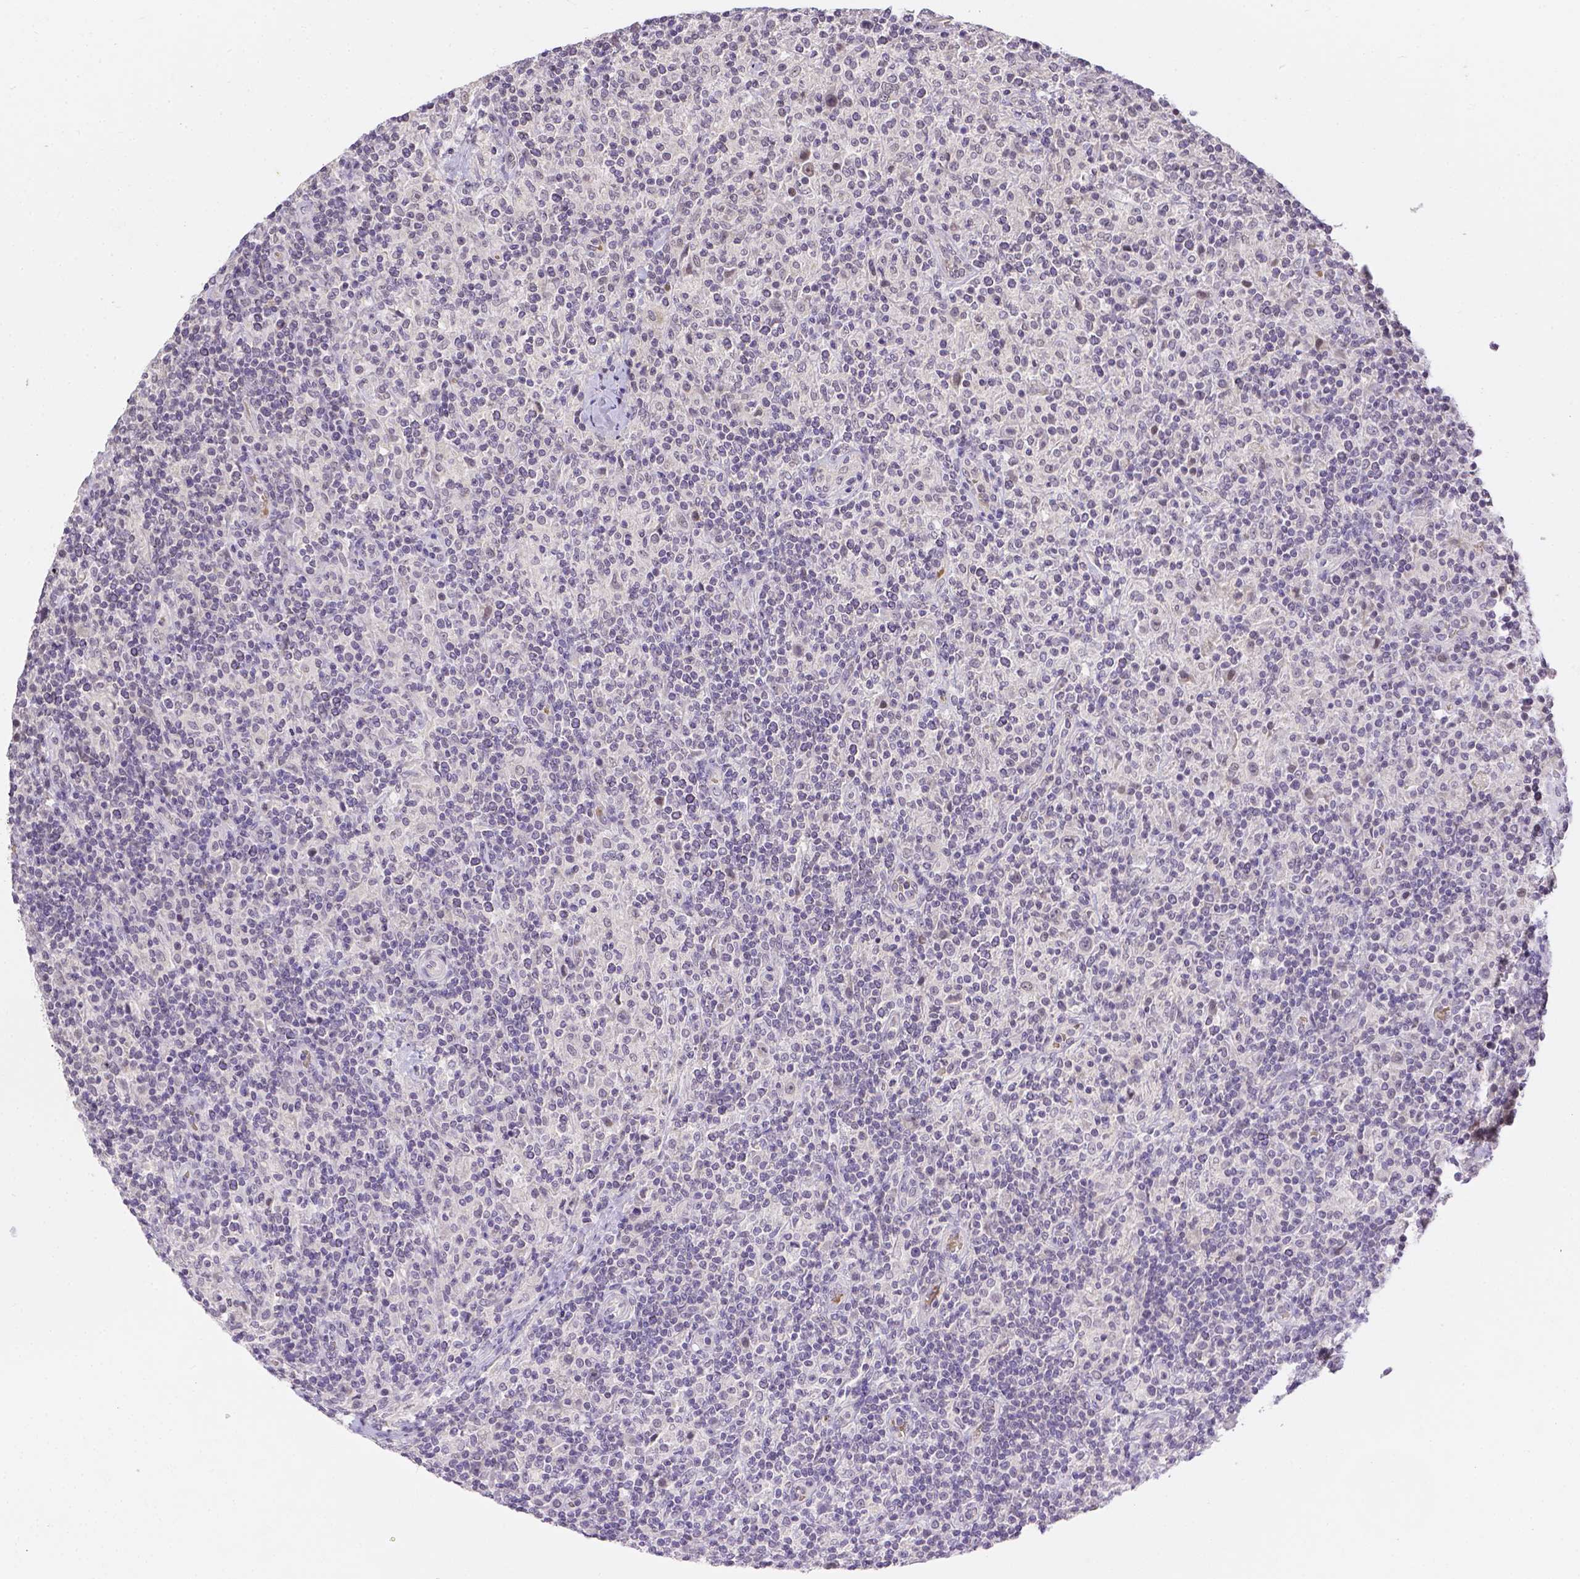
{"staining": {"intensity": "weak", "quantity": "<25%", "location": "nuclear"}, "tissue": "lymphoma", "cell_type": "Tumor cells", "image_type": "cancer", "snomed": [{"axis": "morphology", "description": "Hodgkin's disease, NOS"}, {"axis": "topography", "description": "Lymph node"}], "caption": "Immunohistochemistry (IHC) of human lymphoma displays no expression in tumor cells.", "gene": "ZNF280B", "patient": {"sex": "male", "age": 70}}